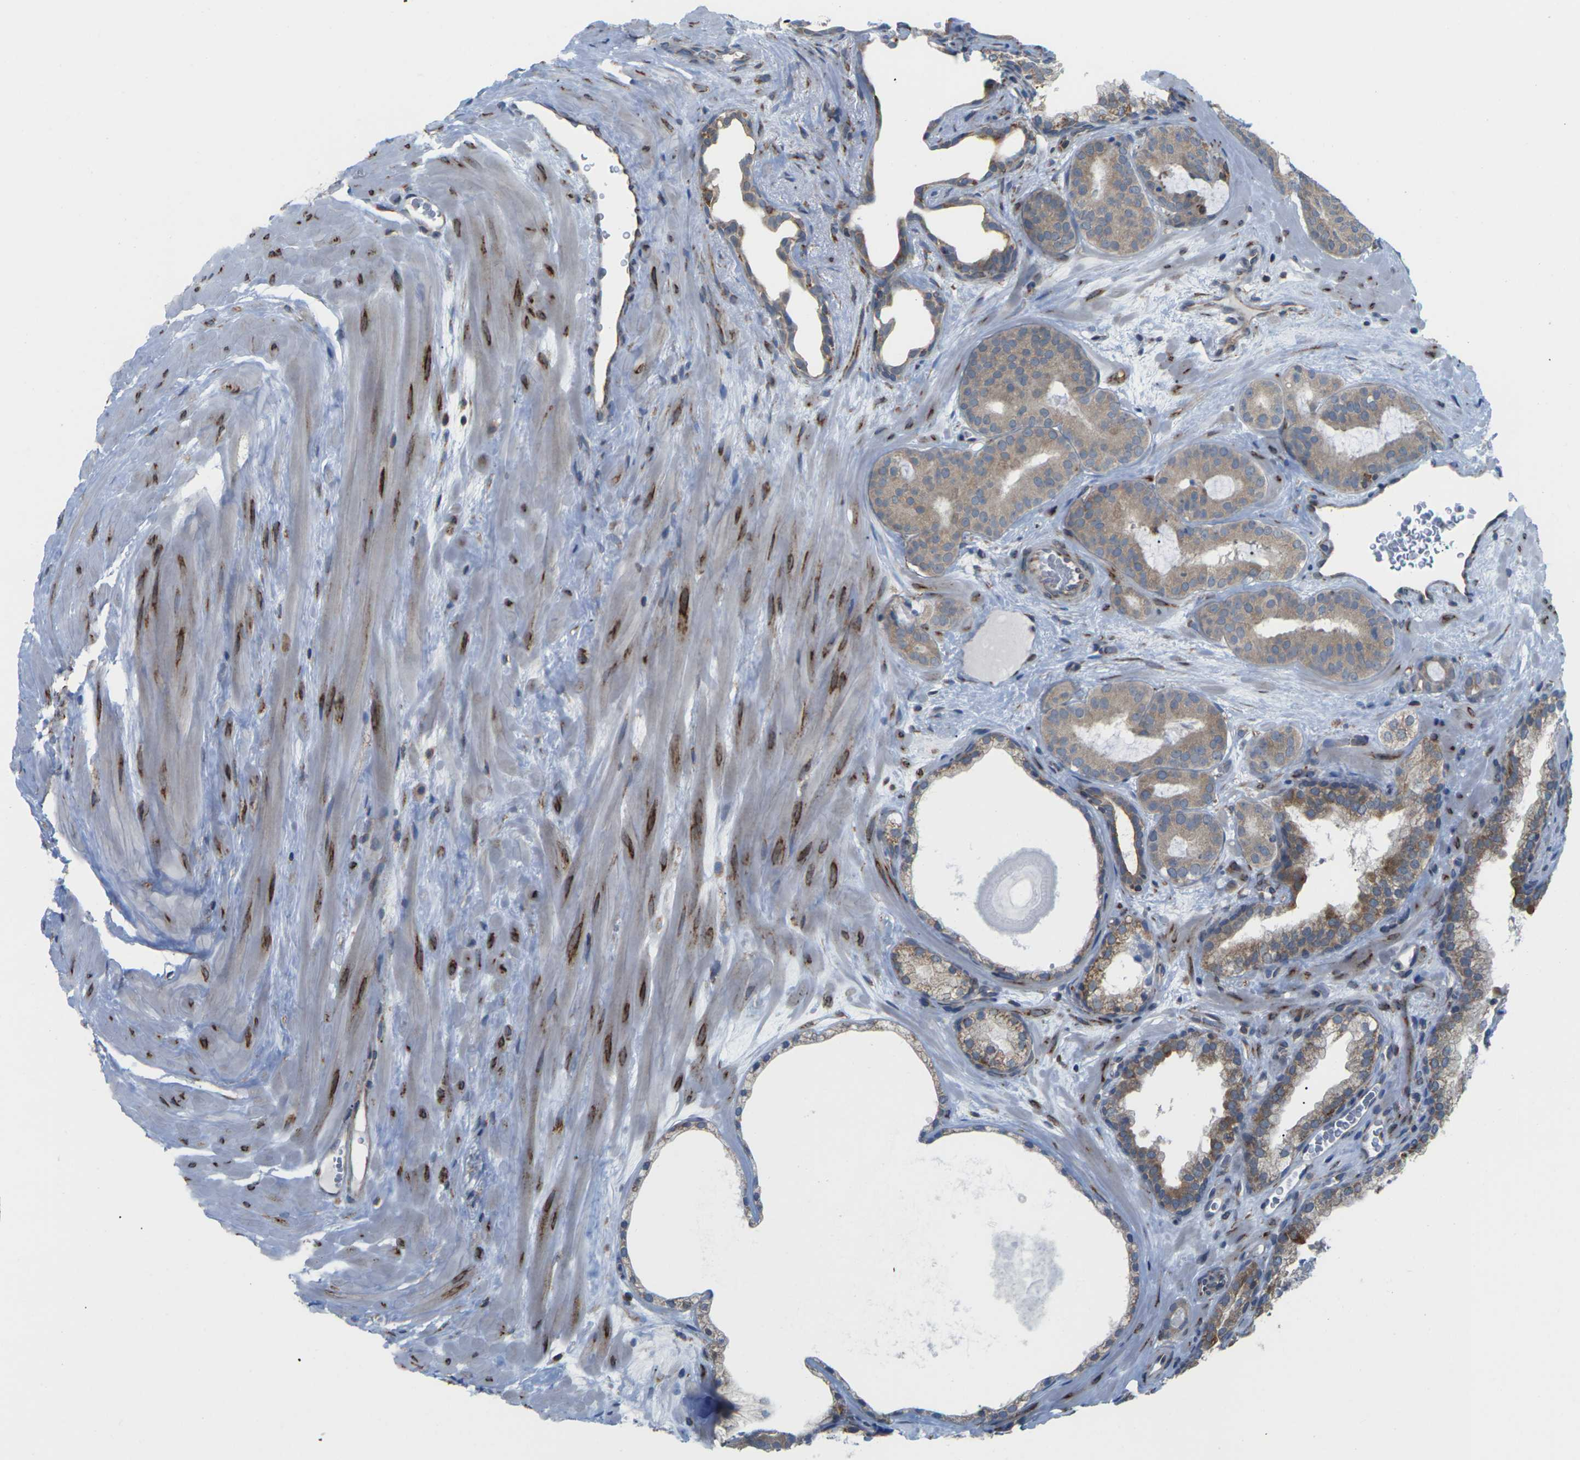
{"staining": {"intensity": "weak", "quantity": ">75%", "location": "cytoplasmic/membranous"}, "tissue": "prostate cancer", "cell_type": "Tumor cells", "image_type": "cancer", "snomed": [{"axis": "morphology", "description": "Adenocarcinoma, High grade"}, {"axis": "topography", "description": "Prostate"}], "caption": "Prostate cancer stained with a protein marker reveals weak staining in tumor cells.", "gene": "PDZK1IP1", "patient": {"sex": "male", "age": 60}}